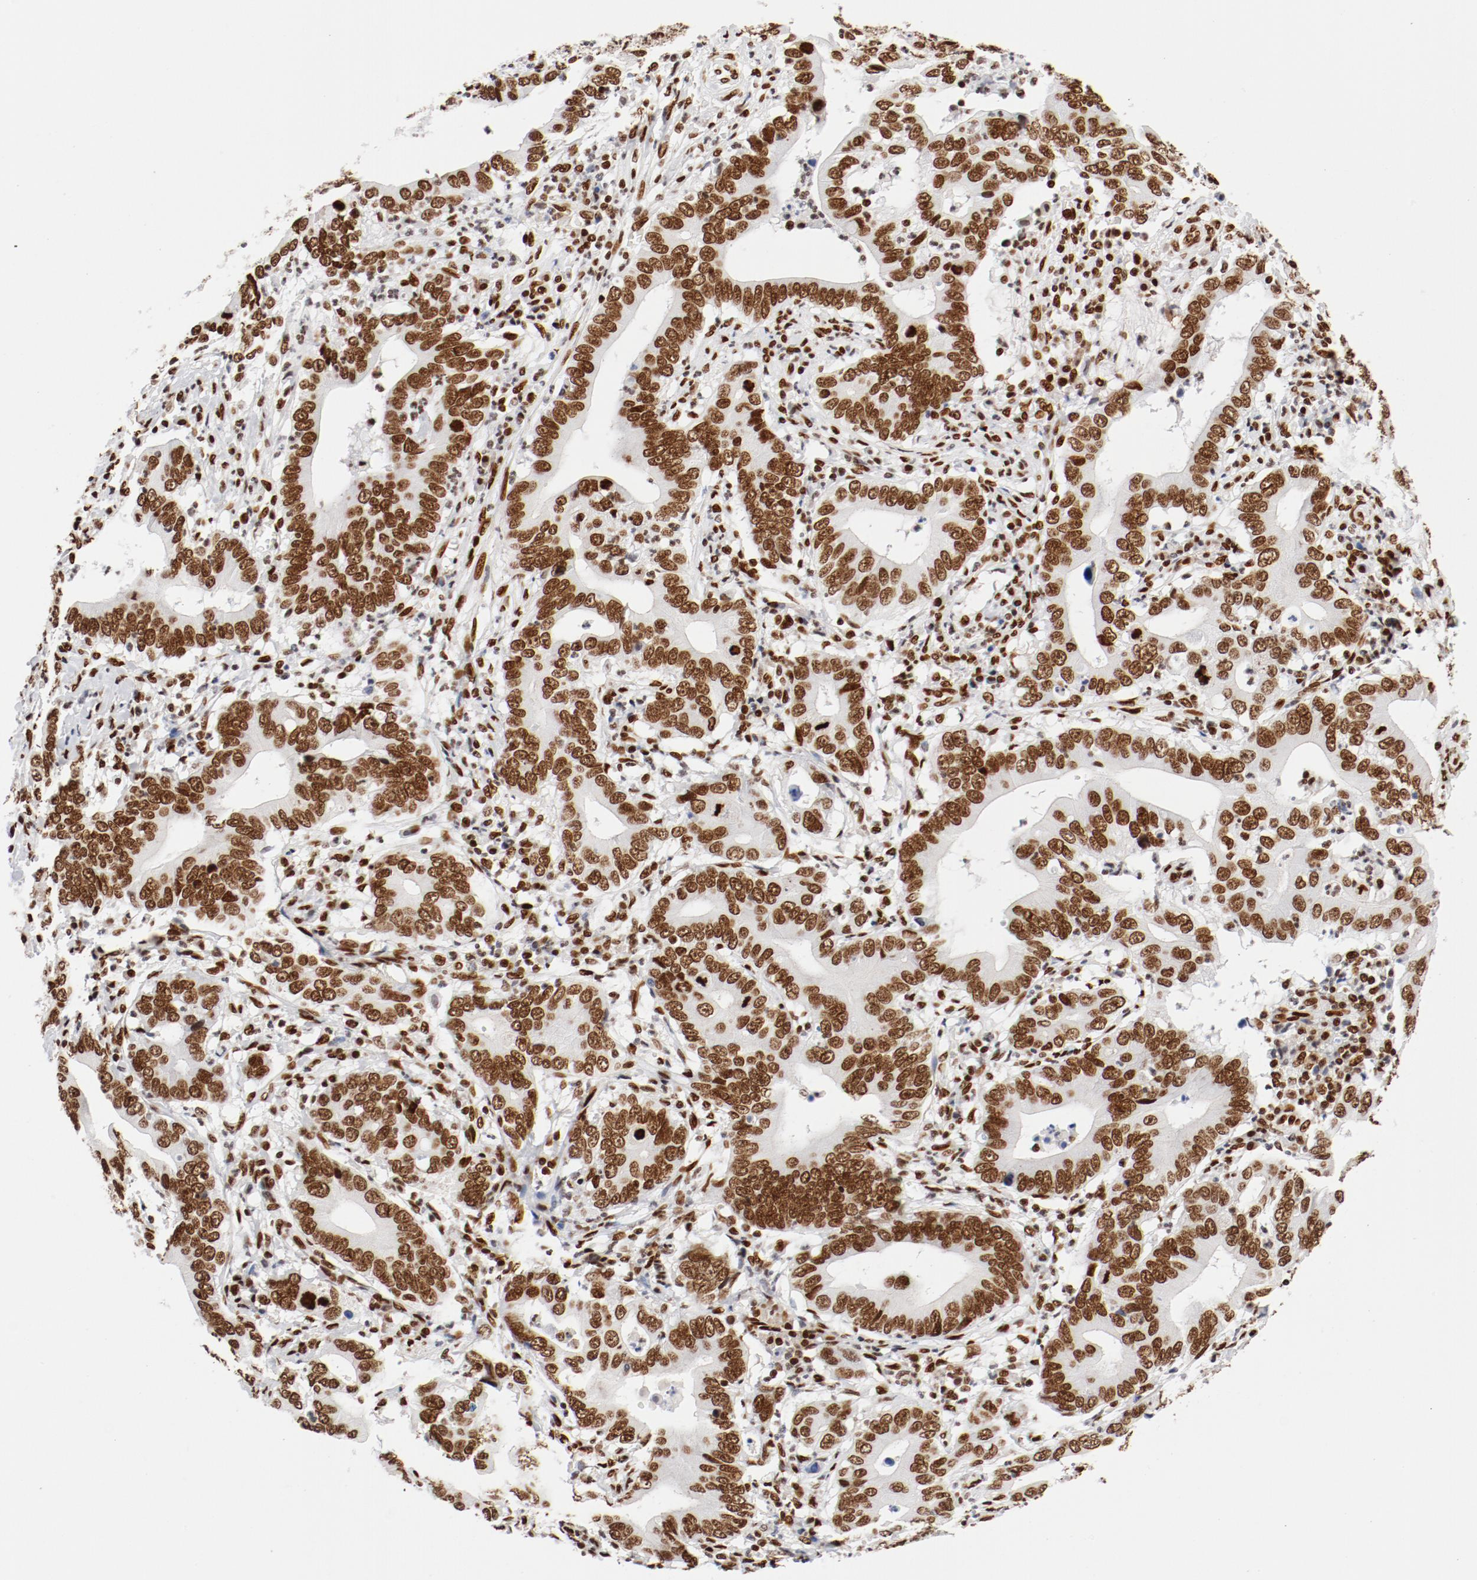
{"staining": {"intensity": "strong", "quantity": ">75%", "location": "nuclear"}, "tissue": "stomach cancer", "cell_type": "Tumor cells", "image_type": "cancer", "snomed": [{"axis": "morphology", "description": "Adenocarcinoma, NOS"}, {"axis": "topography", "description": "Stomach, upper"}], "caption": "Tumor cells show strong nuclear positivity in about >75% of cells in stomach adenocarcinoma.", "gene": "CTBP1", "patient": {"sex": "male", "age": 63}}